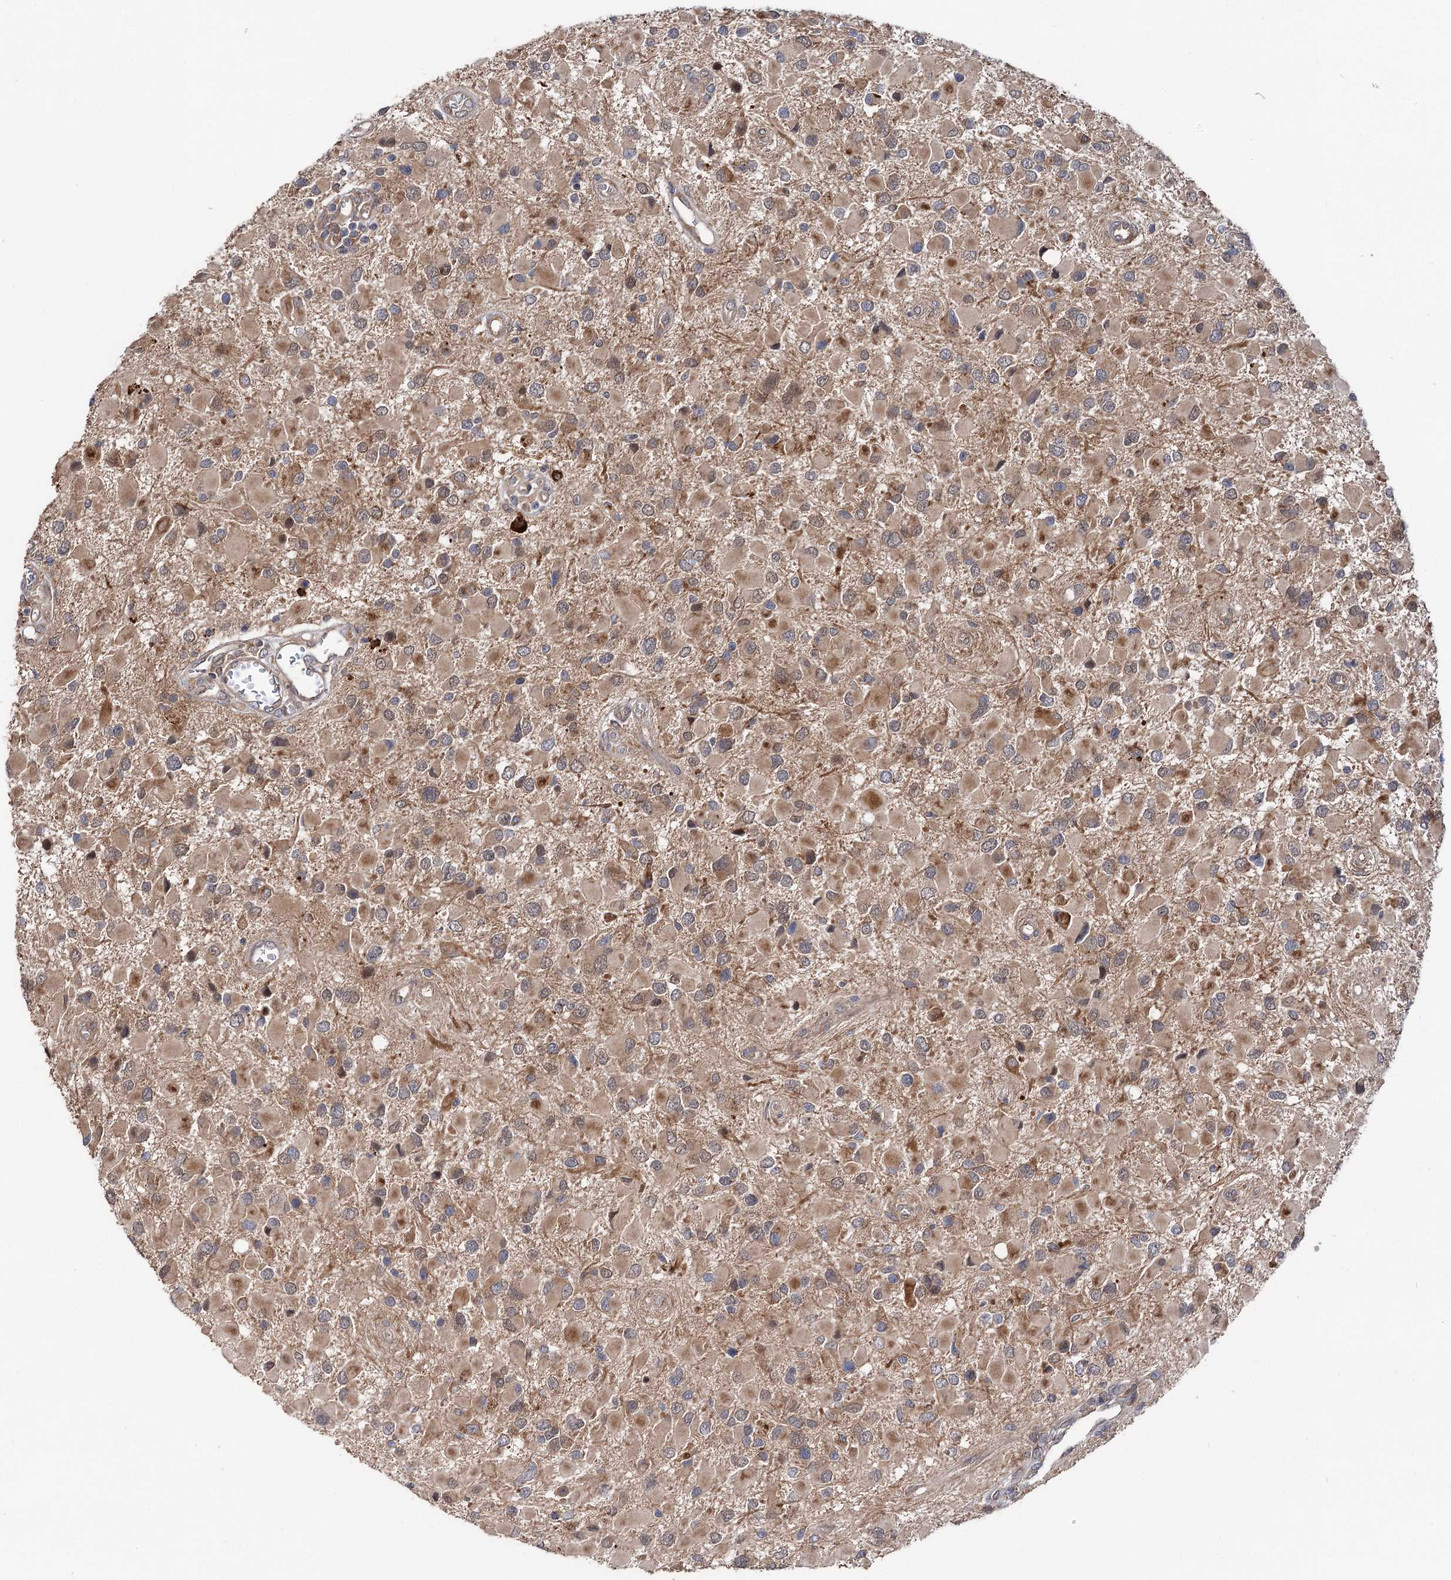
{"staining": {"intensity": "moderate", "quantity": "<25%", "location": "cytoplasmic/membranous"}, "tissue": "glioma", "cell_type": "Tumor cells", "image_type": "cancer", "snomed": [{"axis": "morphology", "description": "Glioma, malignant, High grade"}, {"axis": "topography", "description": "Brain"}], "caption": "Immunohistochemical staining of malignant glioma (high-grade) shows low levels of moderate cytoplasmic/membranous staining in approximately <25% of tumor cells. (DAB IHC with brightfield microscopy, high magnification).", "gene": "NAA25", "patient": {"sex": "male", "age": 53}}